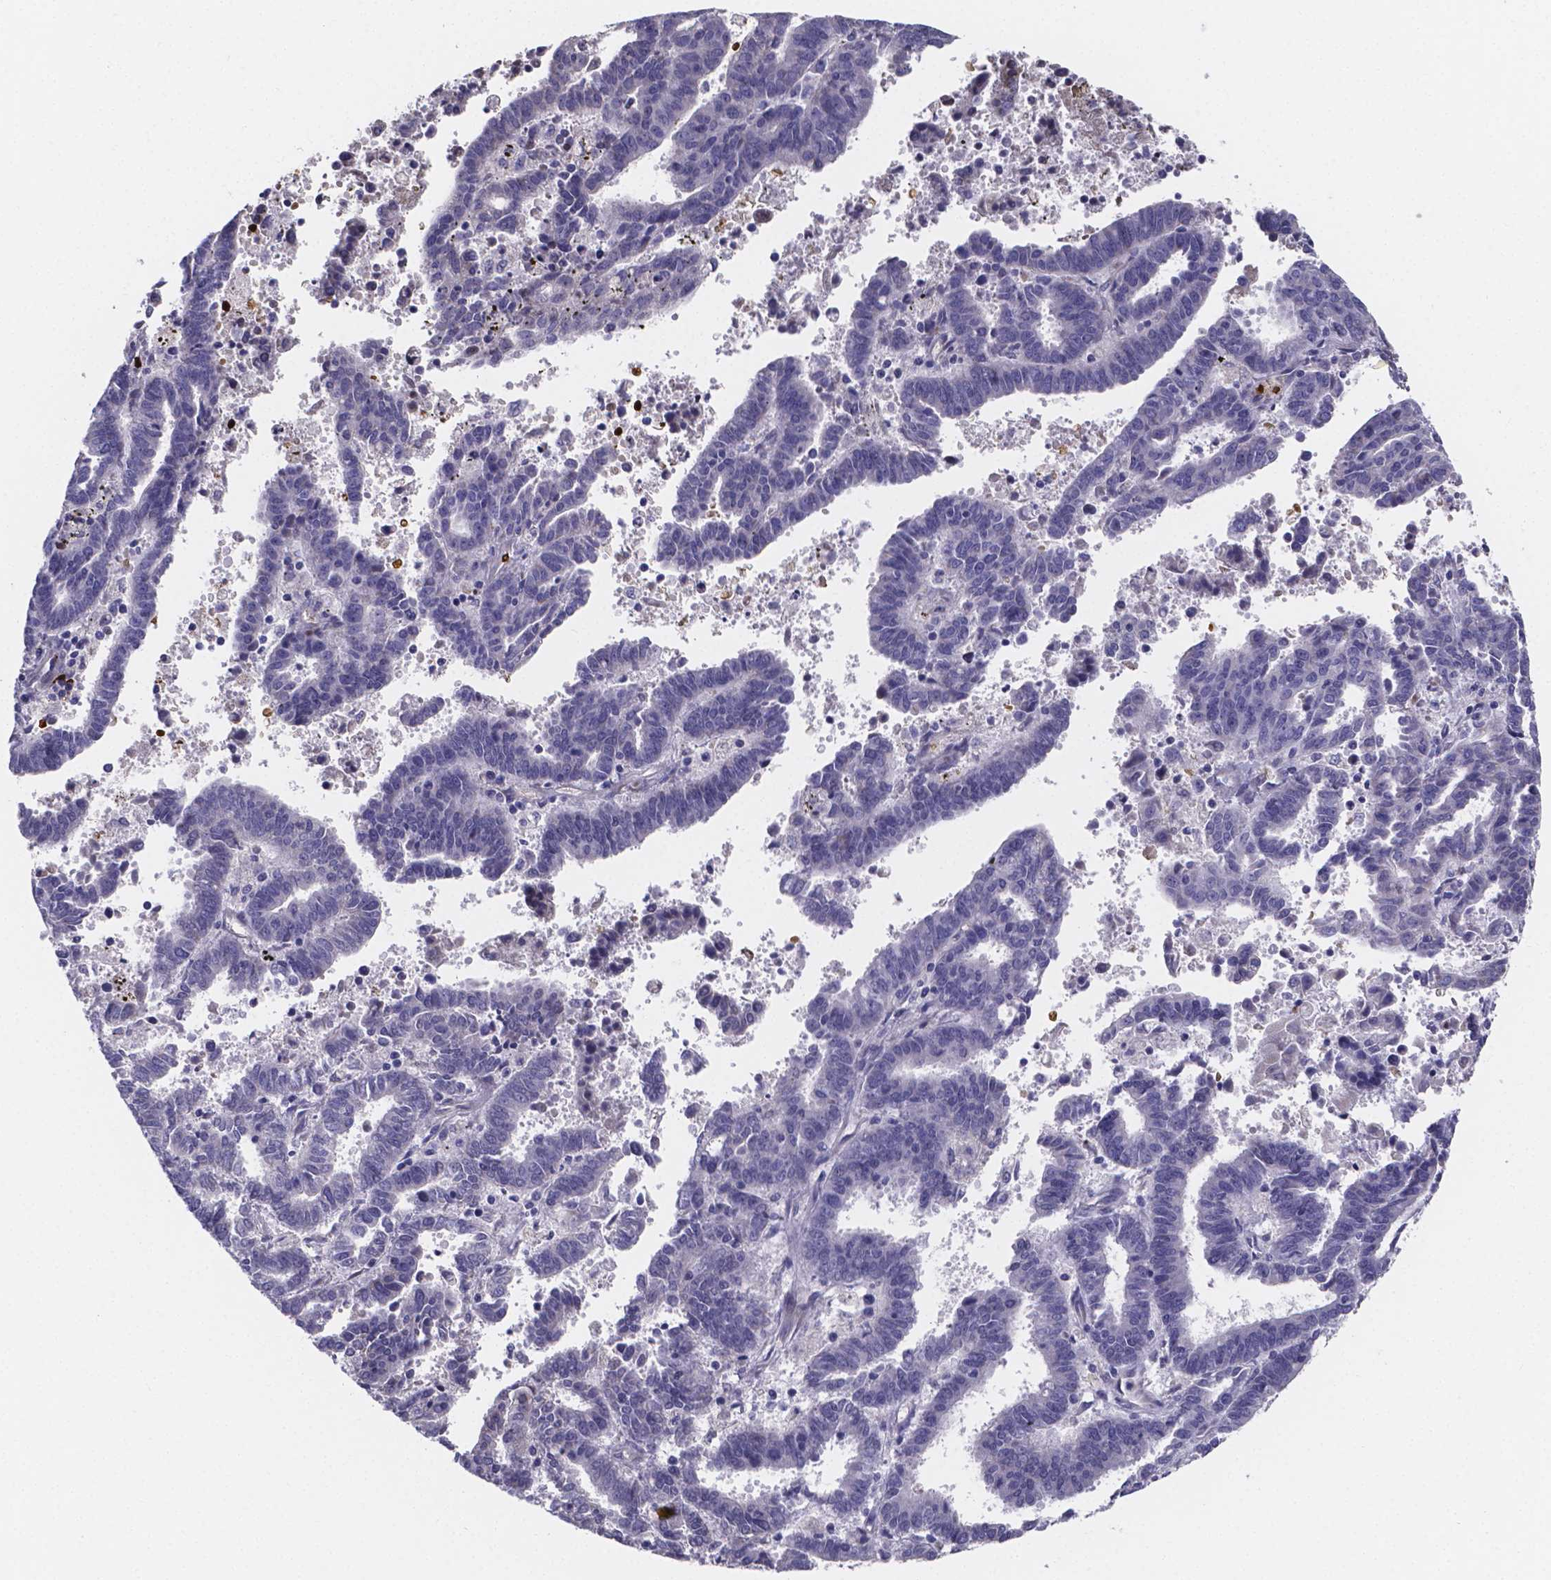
{"staining": {"intensity": "negative", "quantity": "none", "location": "none"}, "tissue": "endometrial cancer", "cell_type": "Tumor cells", "image_type": "cancer", "snomed": [{"axis": "morphology", "description": "Adenocarcinoma, NOS"}, {"axis": "topography", "description": "Uterus"}], "caption": "Tumor cells show no significant protein positivity in endometrial cancer (adenocarcinoma). Nuclei are stained in blue.", "gene": "GABRA3", "patient": {"sex": "female", "age": 83}}